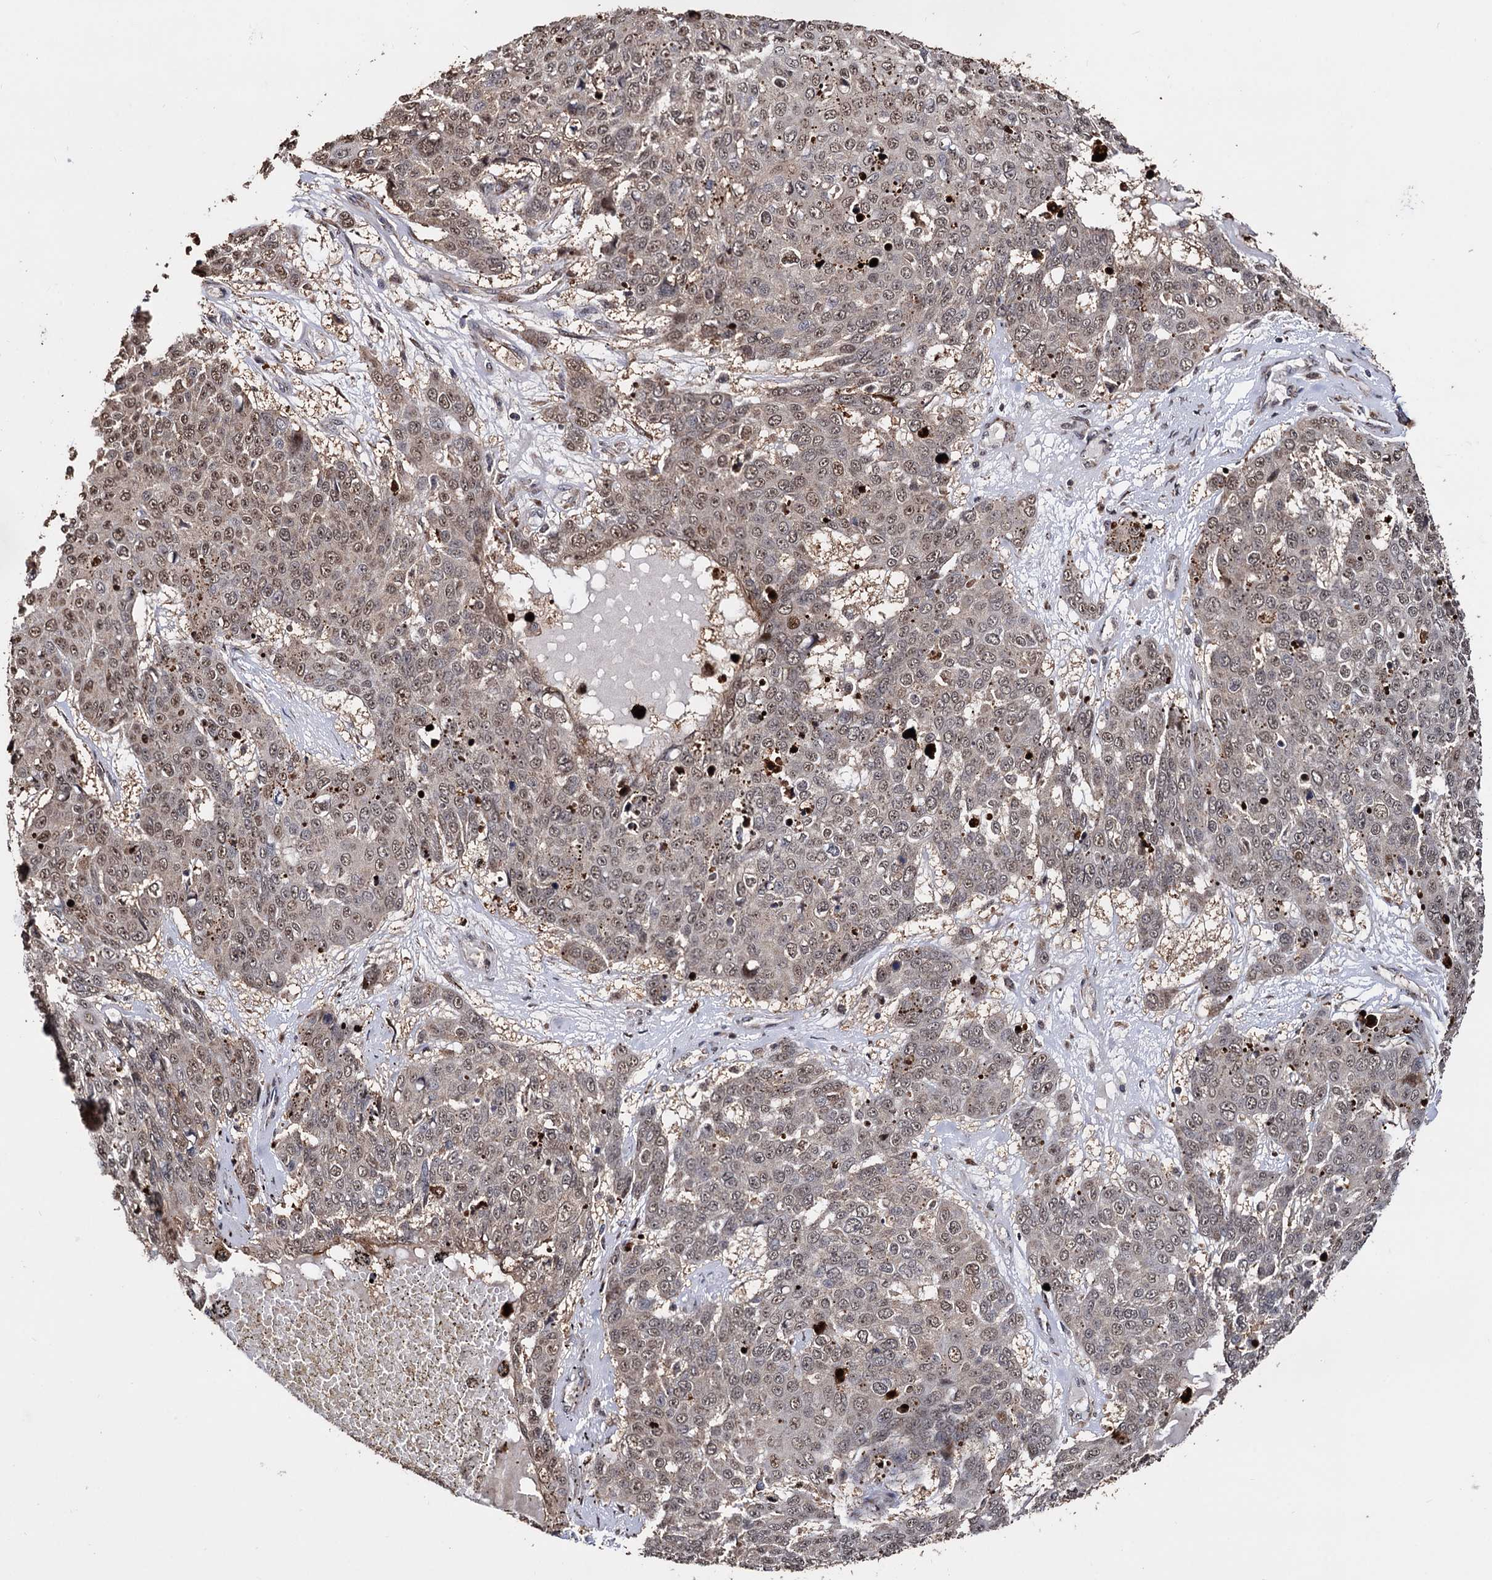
{"staining": {"intensity": "moderate", "quantity": "25%-75%", "location": "nuclear"}, "tissue": "skin cancer", "cell_type": "Tumor cells", "image_type": "cancer", "snomed": [{"axis": "morphology", "description": "Squamous cell carcinoma, NOS"}, {"axis": "topography", "description": "Skin"}], "caption": "A brown stain highlights moderate nuclear expression of a protein in human squamous cell carcinoma (skin) tumor cells.", "gene": "PIGB", "patient": {"sex": "male", "age": 71}}